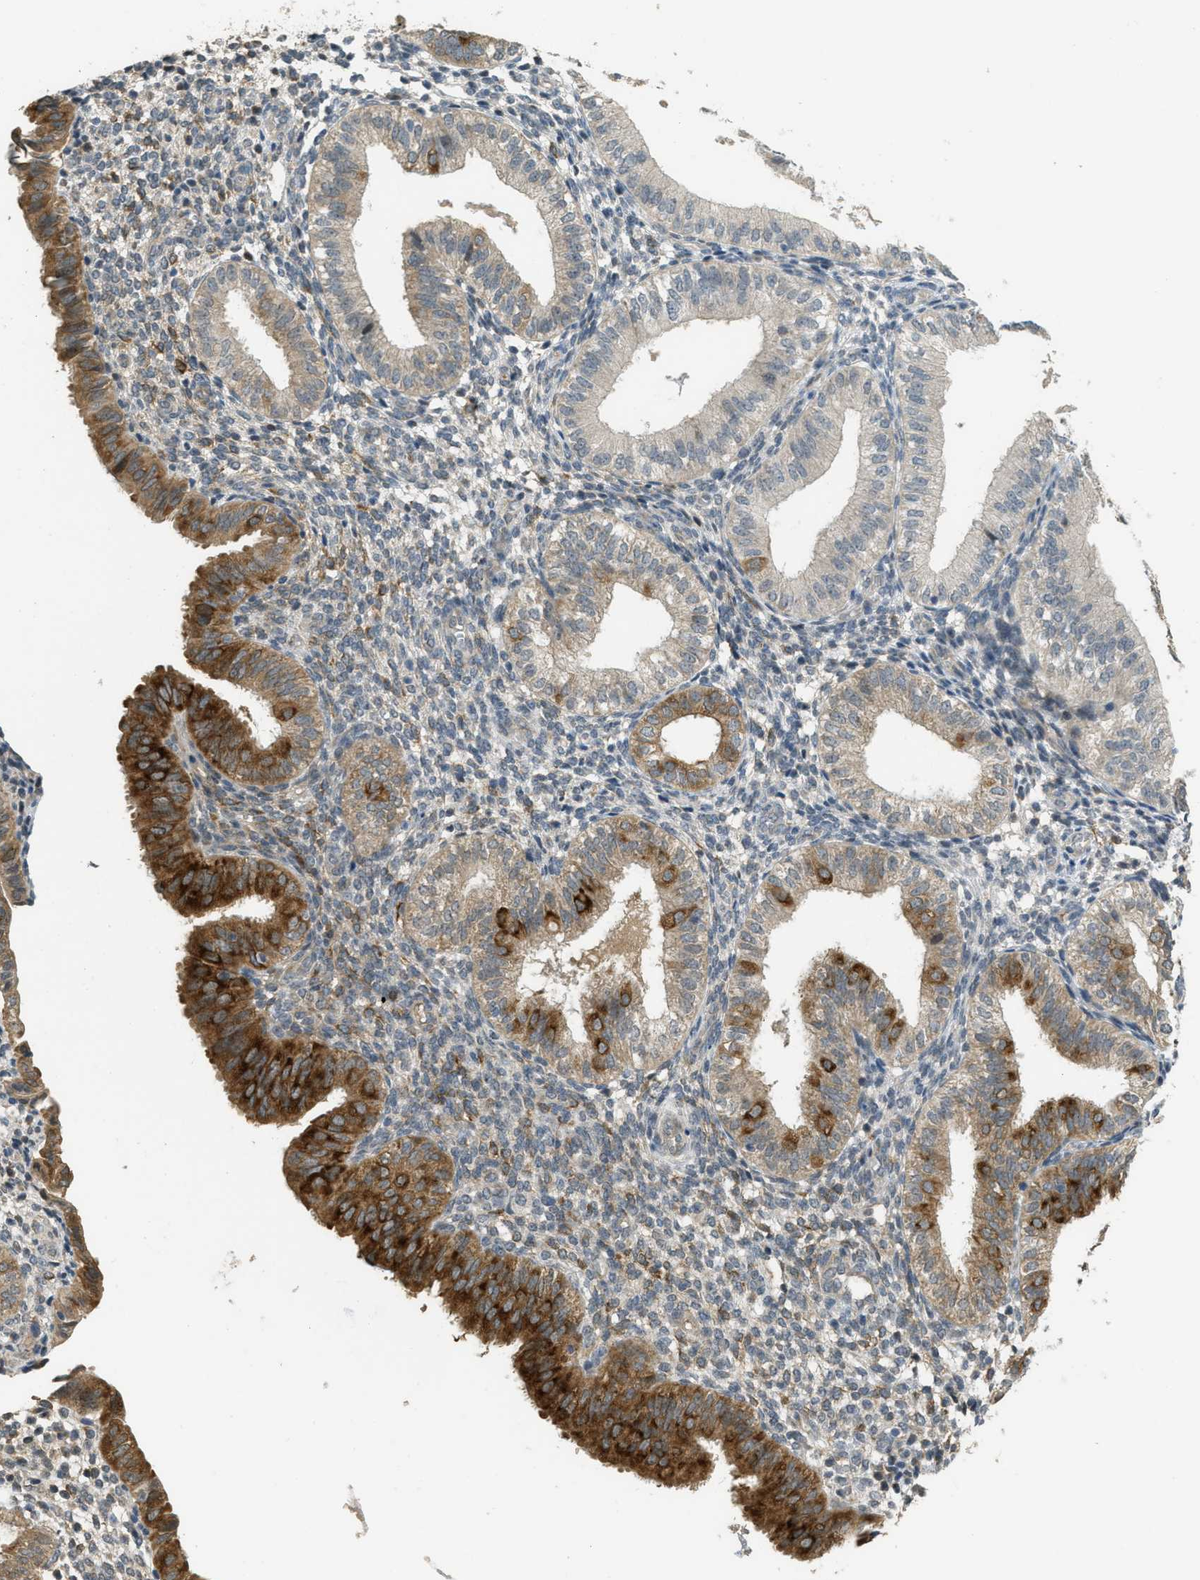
{"staining": {"intensity": "weak", "quantity": "25%-75%", "location": "cytoplasmic/membranous"}, "tissue": "endometrium", "cell_type": "Cells in endometrial stroma", "image_type": "normal", "snomed": [{"axis": "morphology", "description": "Normal tissue, NOS"}, {"axis": "topography", "description": "Endometrium"}], "caption": "The image exhibits a brown stain indicating the presence of a protein in the cytoplasmic/membranous of cells in endometrial stroma in endometrium. The staining was performed using DAB (3,3'-diaminobenzidine) to visualize the protein expression in brown, while the nuclei were stained in blue with hematoxylin (Magnification: 20x).", "gene": "IGF2BP2", "patient": {"sex": "female", "age": 39}}